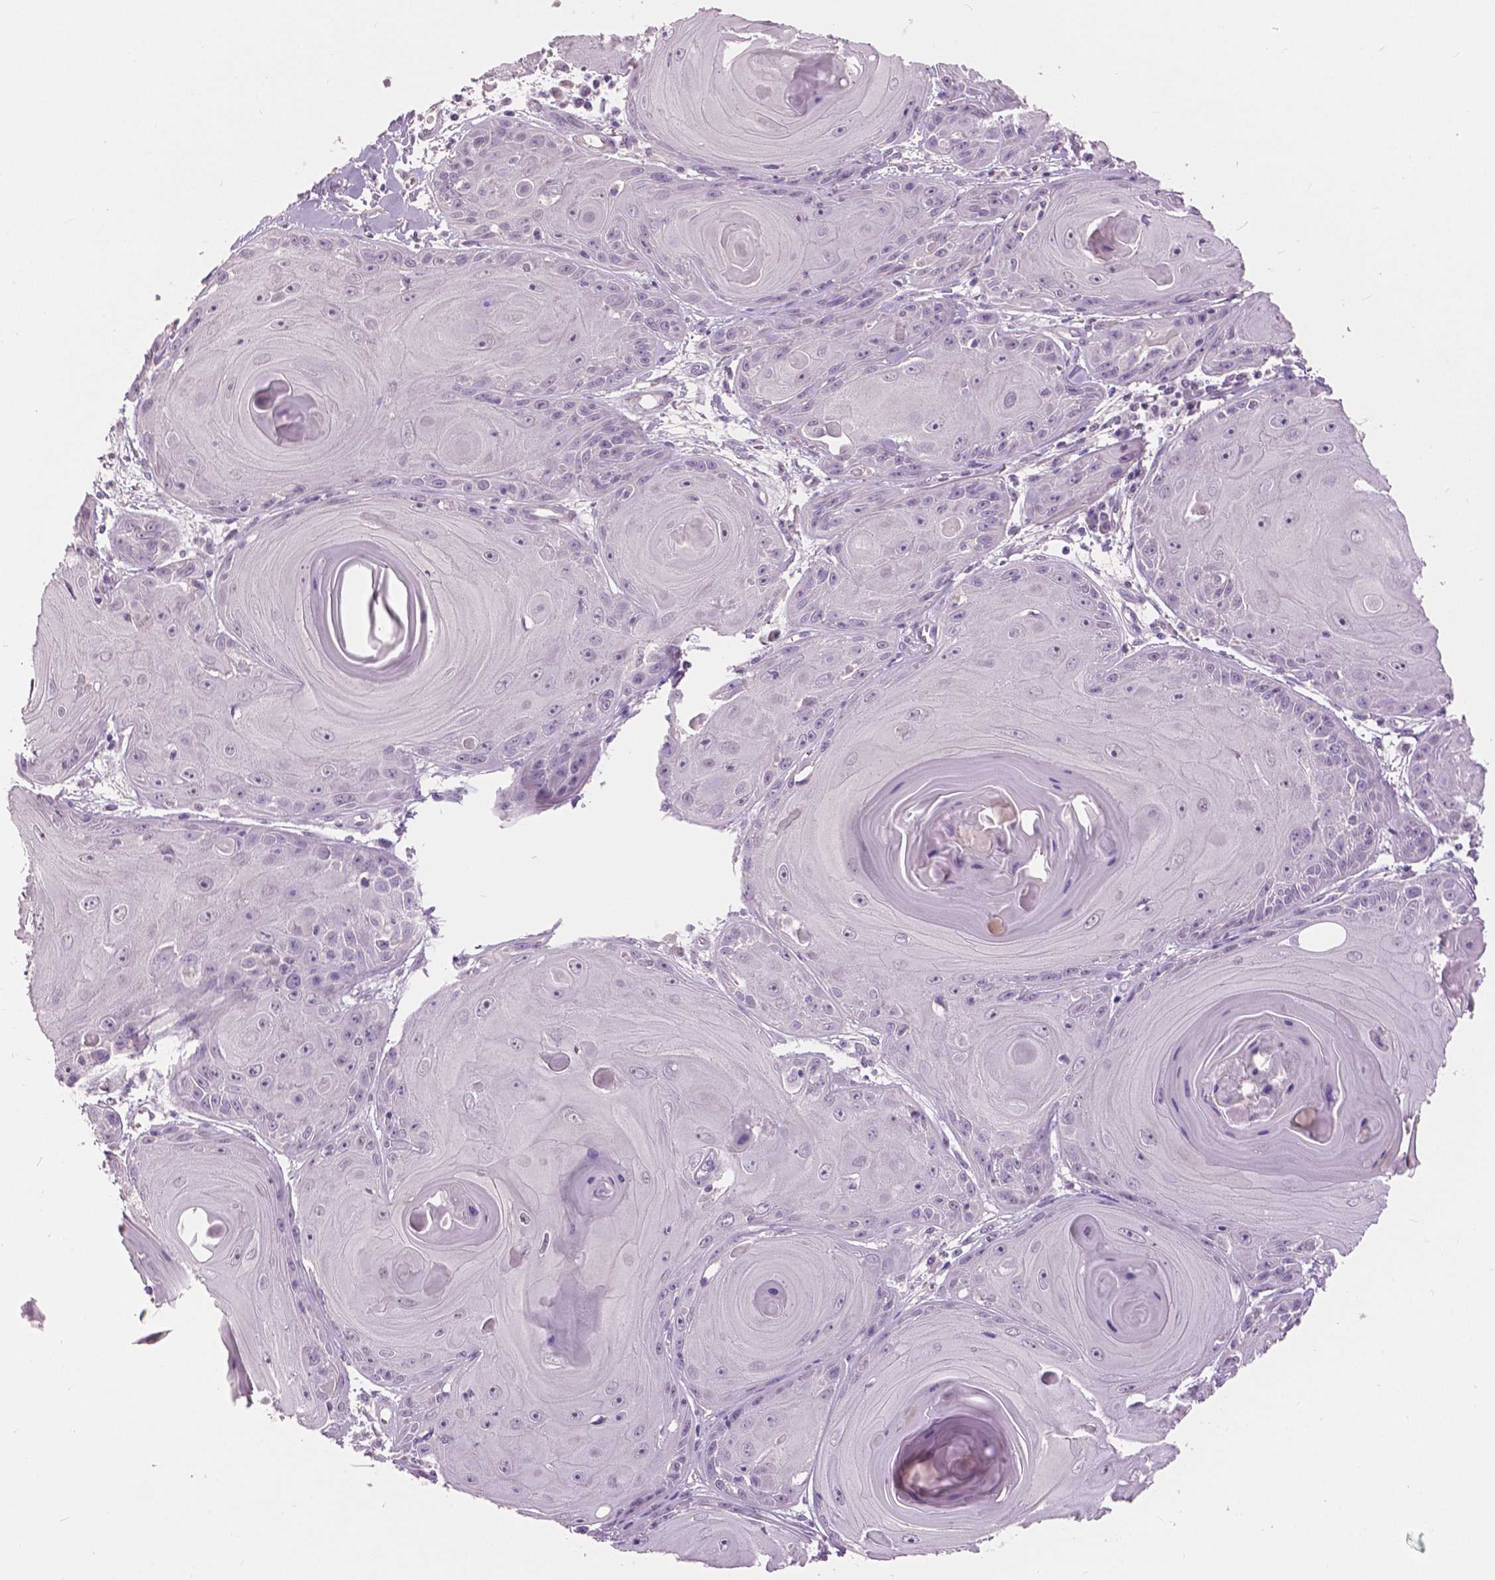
{"staining": {"intensity": "negative", "quantity": "none", "location": "none"}, "tissue": "skin cancer", "cell_type": "Tumor cells", "image_type": "cancer", "snomed": [{"axis": "morphology", "description": "Squamous cell carcinoma, NOS"}, {"axis": "topography", "description": "Skin"}, {"axis": "topography", "description": "Vulva"}], "caption": "A high-resolution image shows IHC staining of skin cancer (squamous cell carcinoma), which demonstrates no significant expression in tumor cells.", "gene": "GRIN2A", "patient": {"sex": "female", "age": 85}}